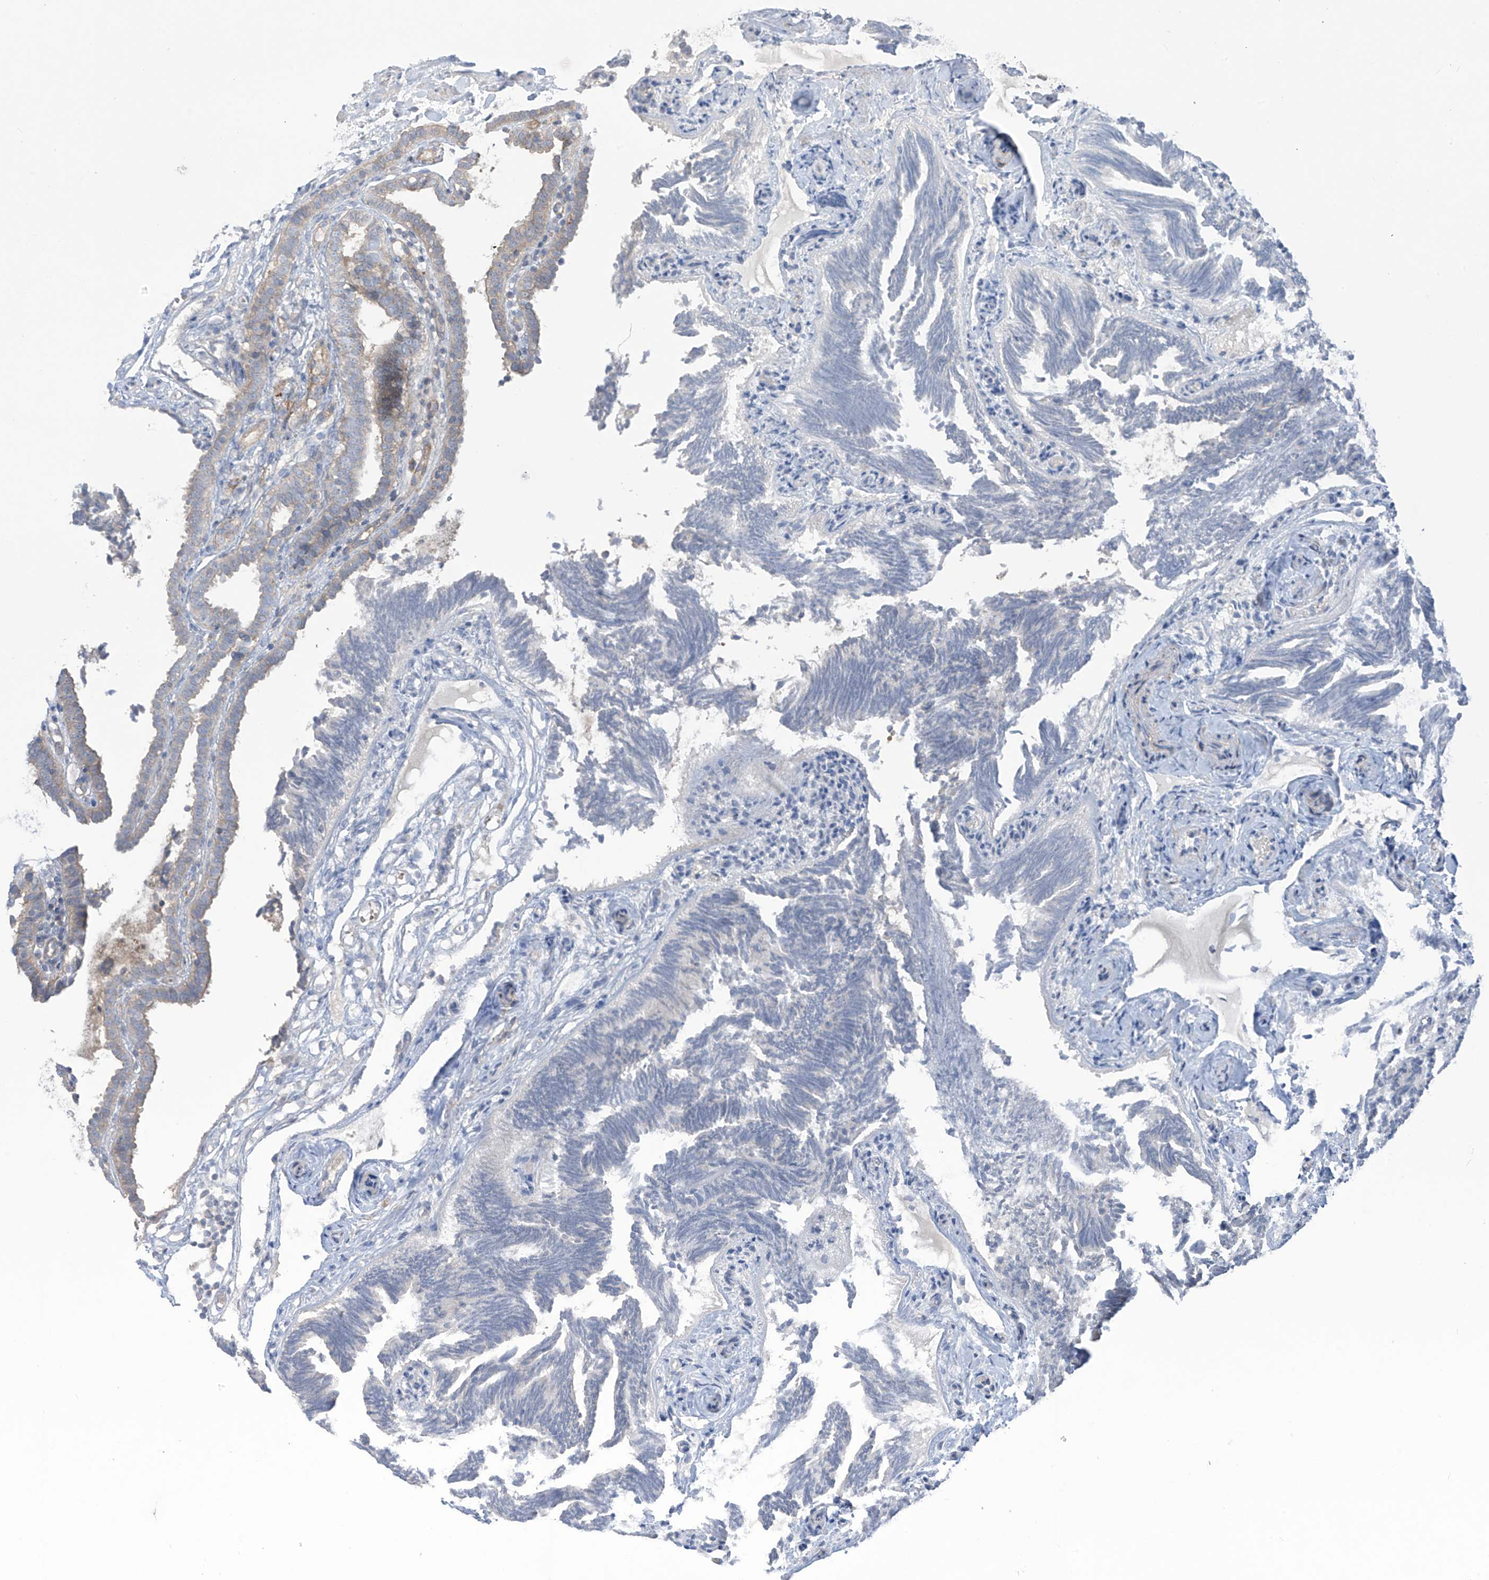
{"staining": {"intensity": "weak", "quantity": "25%-75%", "location": "cytoplasmic/membranous"}, "tissue": "fallopian tube", "cell_type": "Glandular cells", "image_type": "normal", "snomed": [{"axis": "morphology", "description": "Normal tissue, NOS"}, {"axis": "topography", "description": "Fallopian tube"}], "caption": "Weak cytoplasmic/membranous positivity for a protein is appreciated in about 25%-75% of glandular cells of unremarkable fallopian tube using immunohistochemistry.", "gene": "TRMU", "patient": {"sex": "female", "age": 39}}